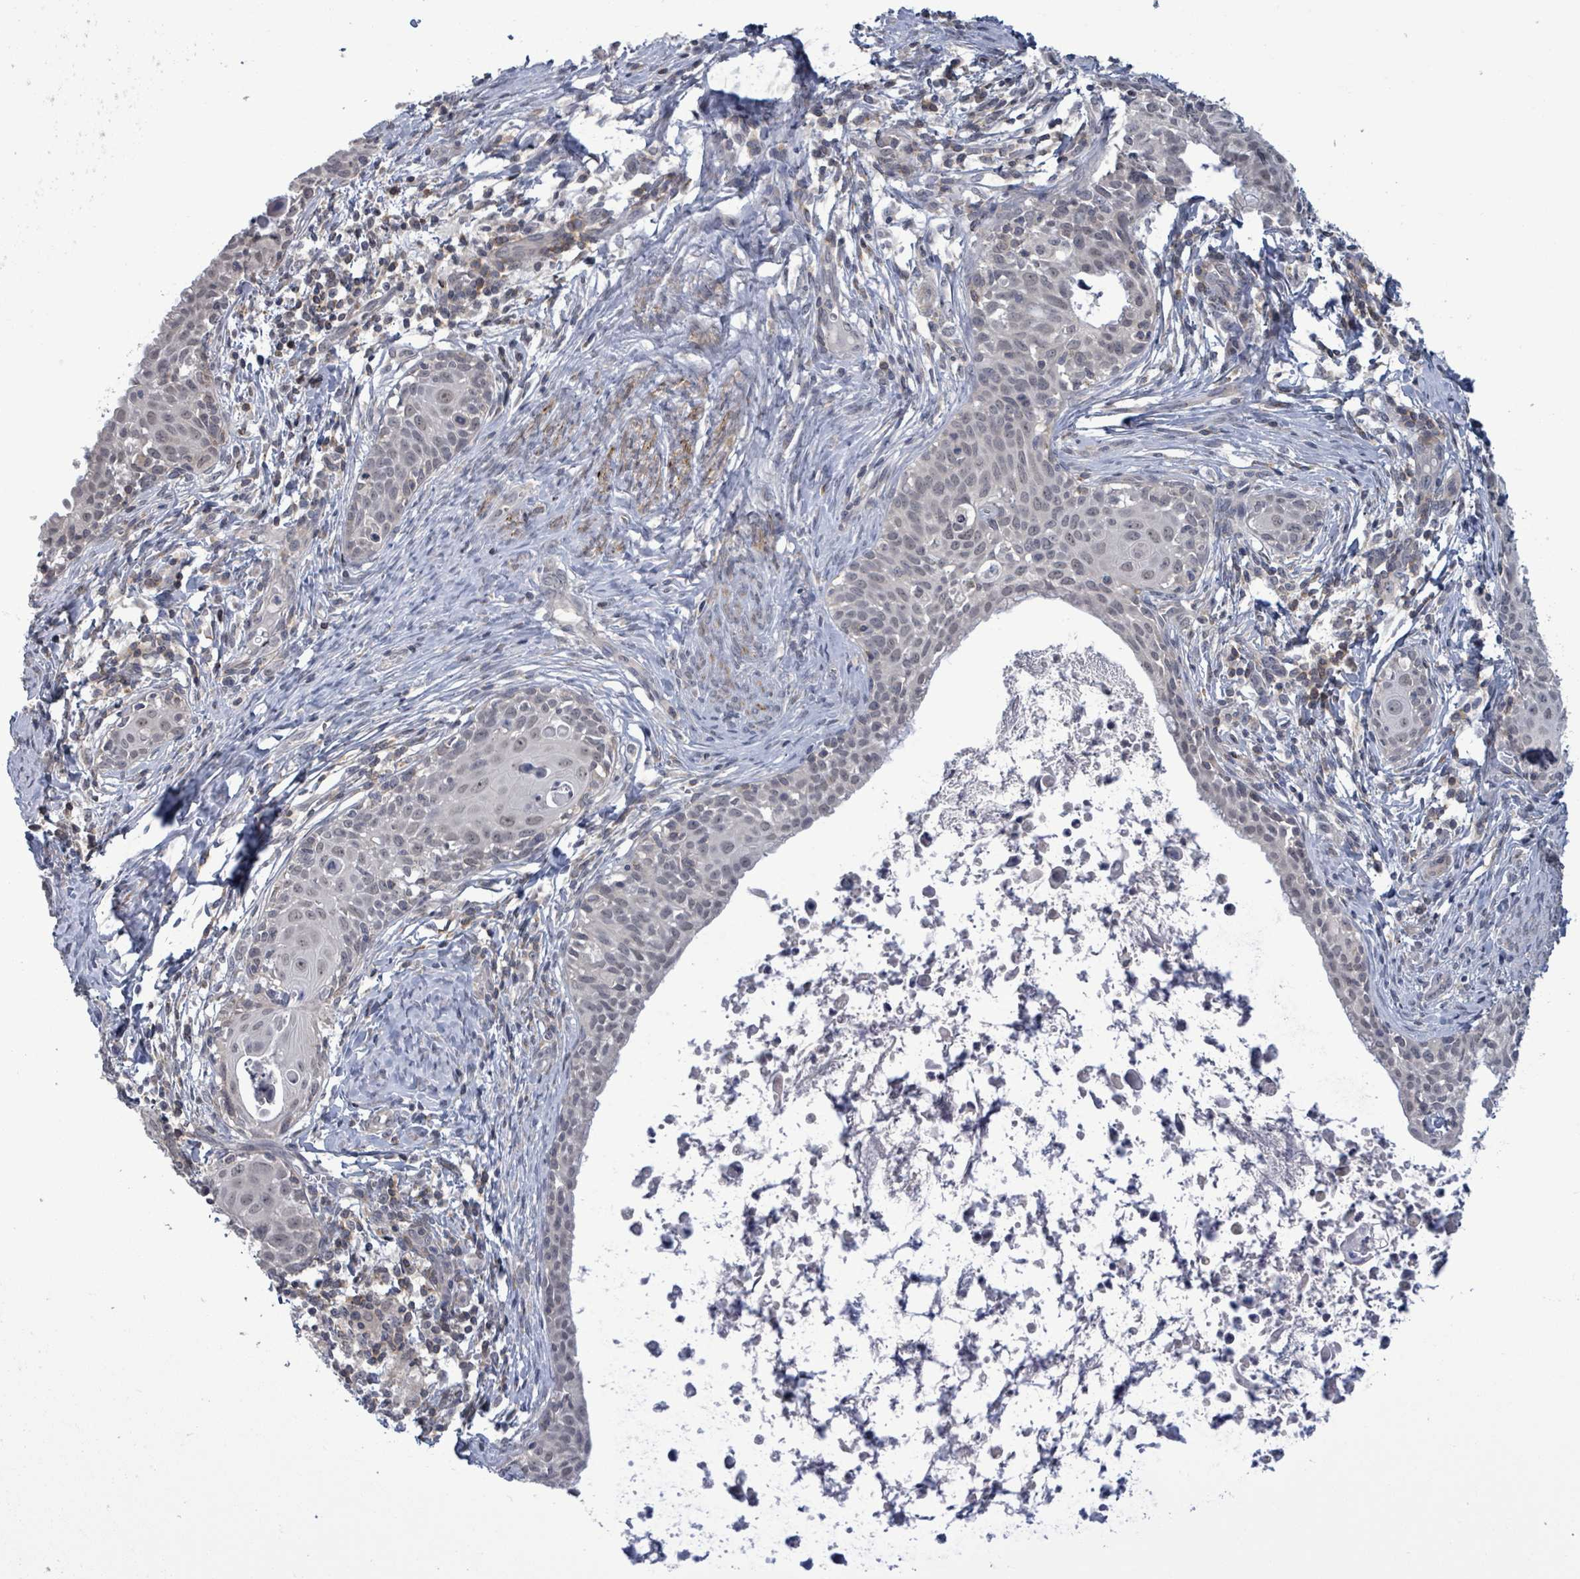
{"staining": {"intensity": "negative", "quantity": "none", "location": "none"}, "tissue": "cervical cancer", "cell_type": "Tumor cells", "image_type": "cancer", "snomed": [{"axis": "morphology", "description": "Squamous cell carcinoma, NOS"}, {"axis": "topography", "description": "Cervix"}], "caption": "DAB (3,3'-diaminobenzidine) immunohistochemical staining of cervical cancer (squamous cell carcinoma) reveals no significant staining in tumor cells. (DAB immunohistochemistry (IHC) with hematoxylin counter stain).", "gene": "AMMECR1", "patient": {"sex": "female", "age": 52}}